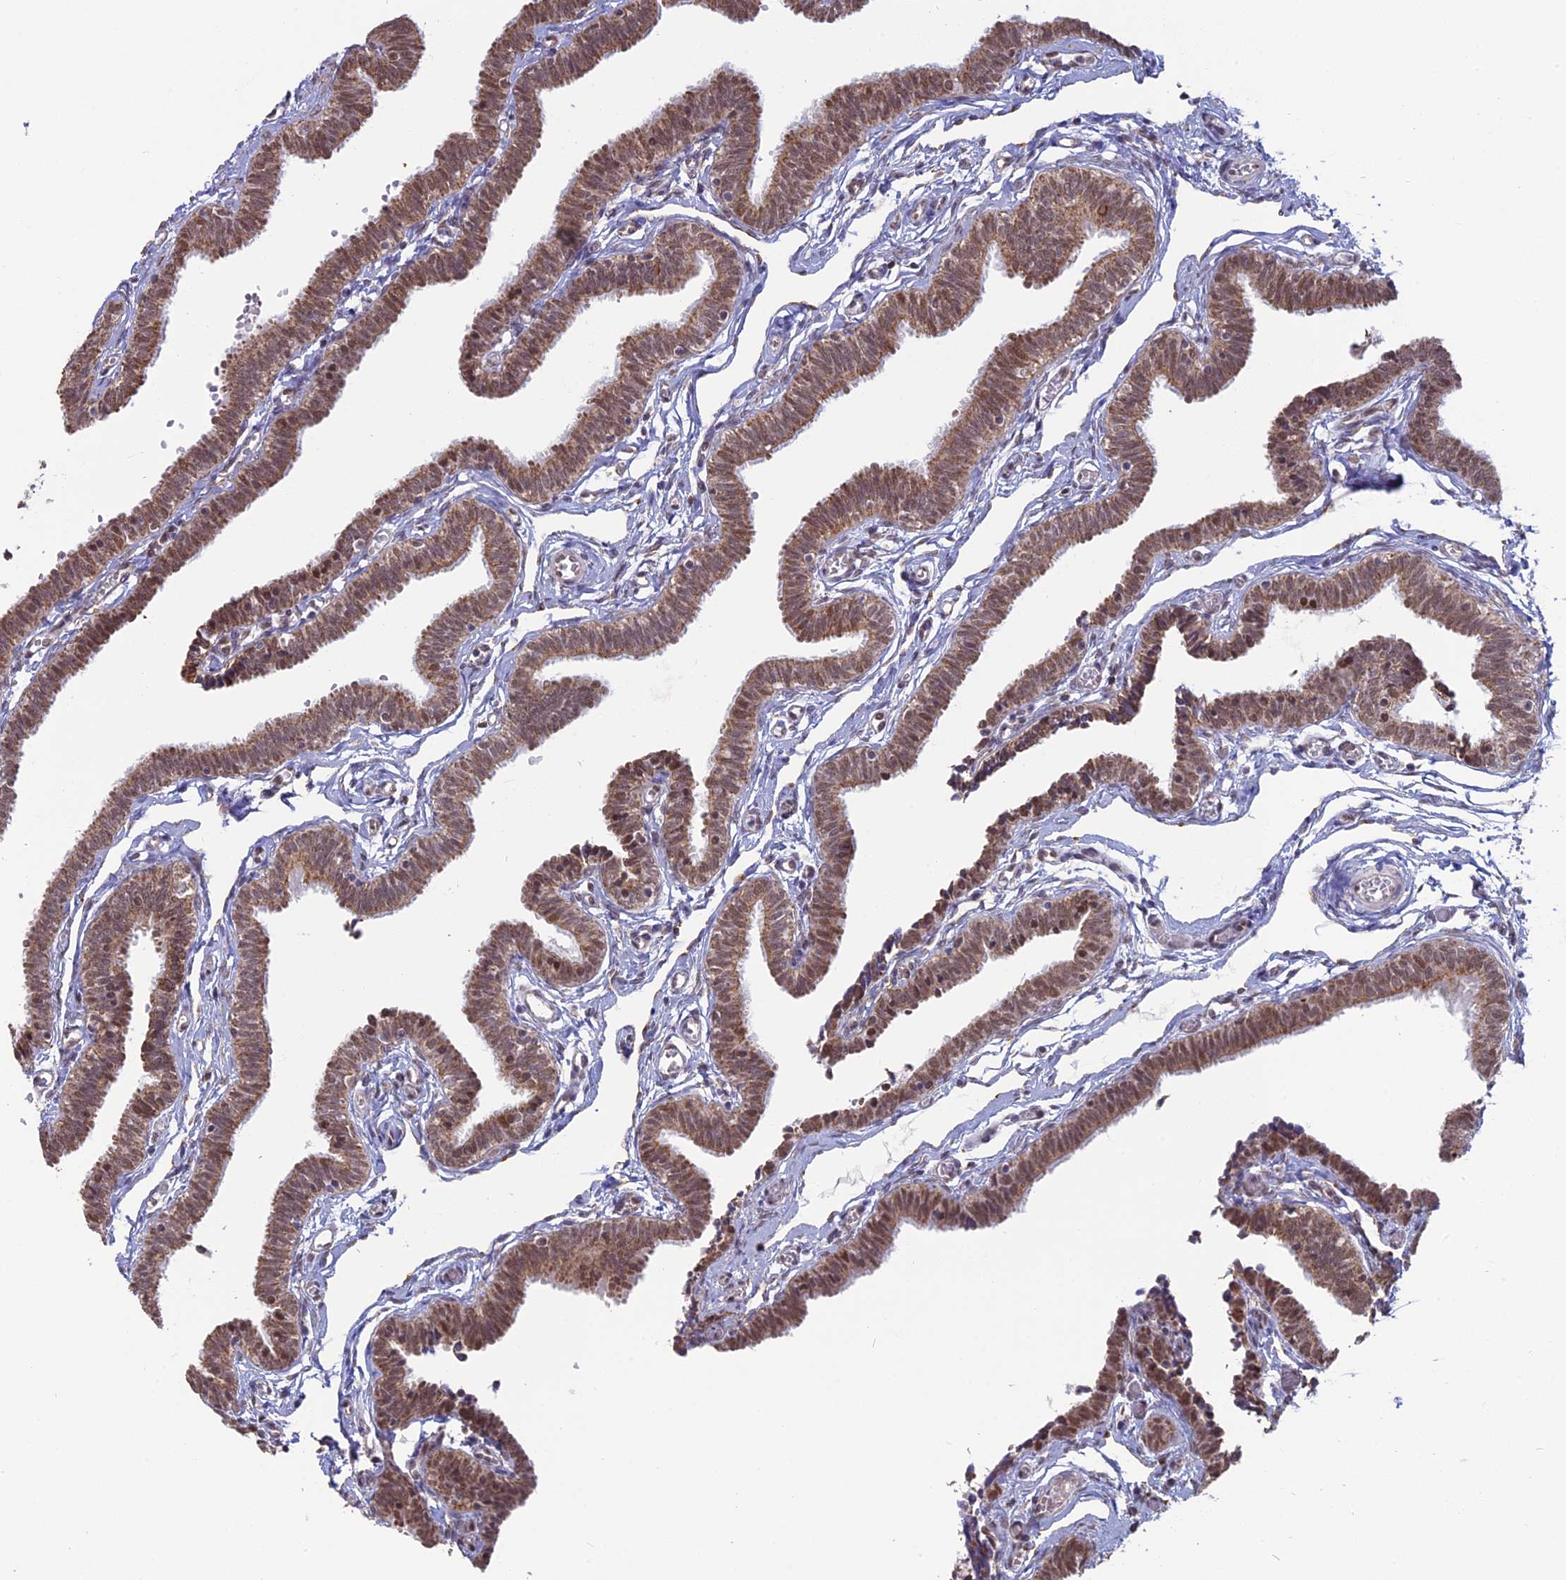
{"staining": {"intensity": "moderate", "quantity": "25%-75%", "location": "cytoplasmic/membranous,nuclear"}, "tissue": "fallopian tube", "cell_type": "Glandular cells", "image_type": "normal", "snomed": [{"axis": "morphology", "description": "Normal tissue, NOS"}, {"axis": "topography", "description": "Fallopian tube"}, {"axis": "topography", "description": "Ovary"}], "caption": "DAB immunohistochemical staining of unremarkable human fallopian tube demonstrates moderate cytoplasmic/membranous,nuclear protein expression in approximately 25%-75% of glandular cells.", "gene": "ARHGAP40", "patient": {"sex": "female", "age": 23}}